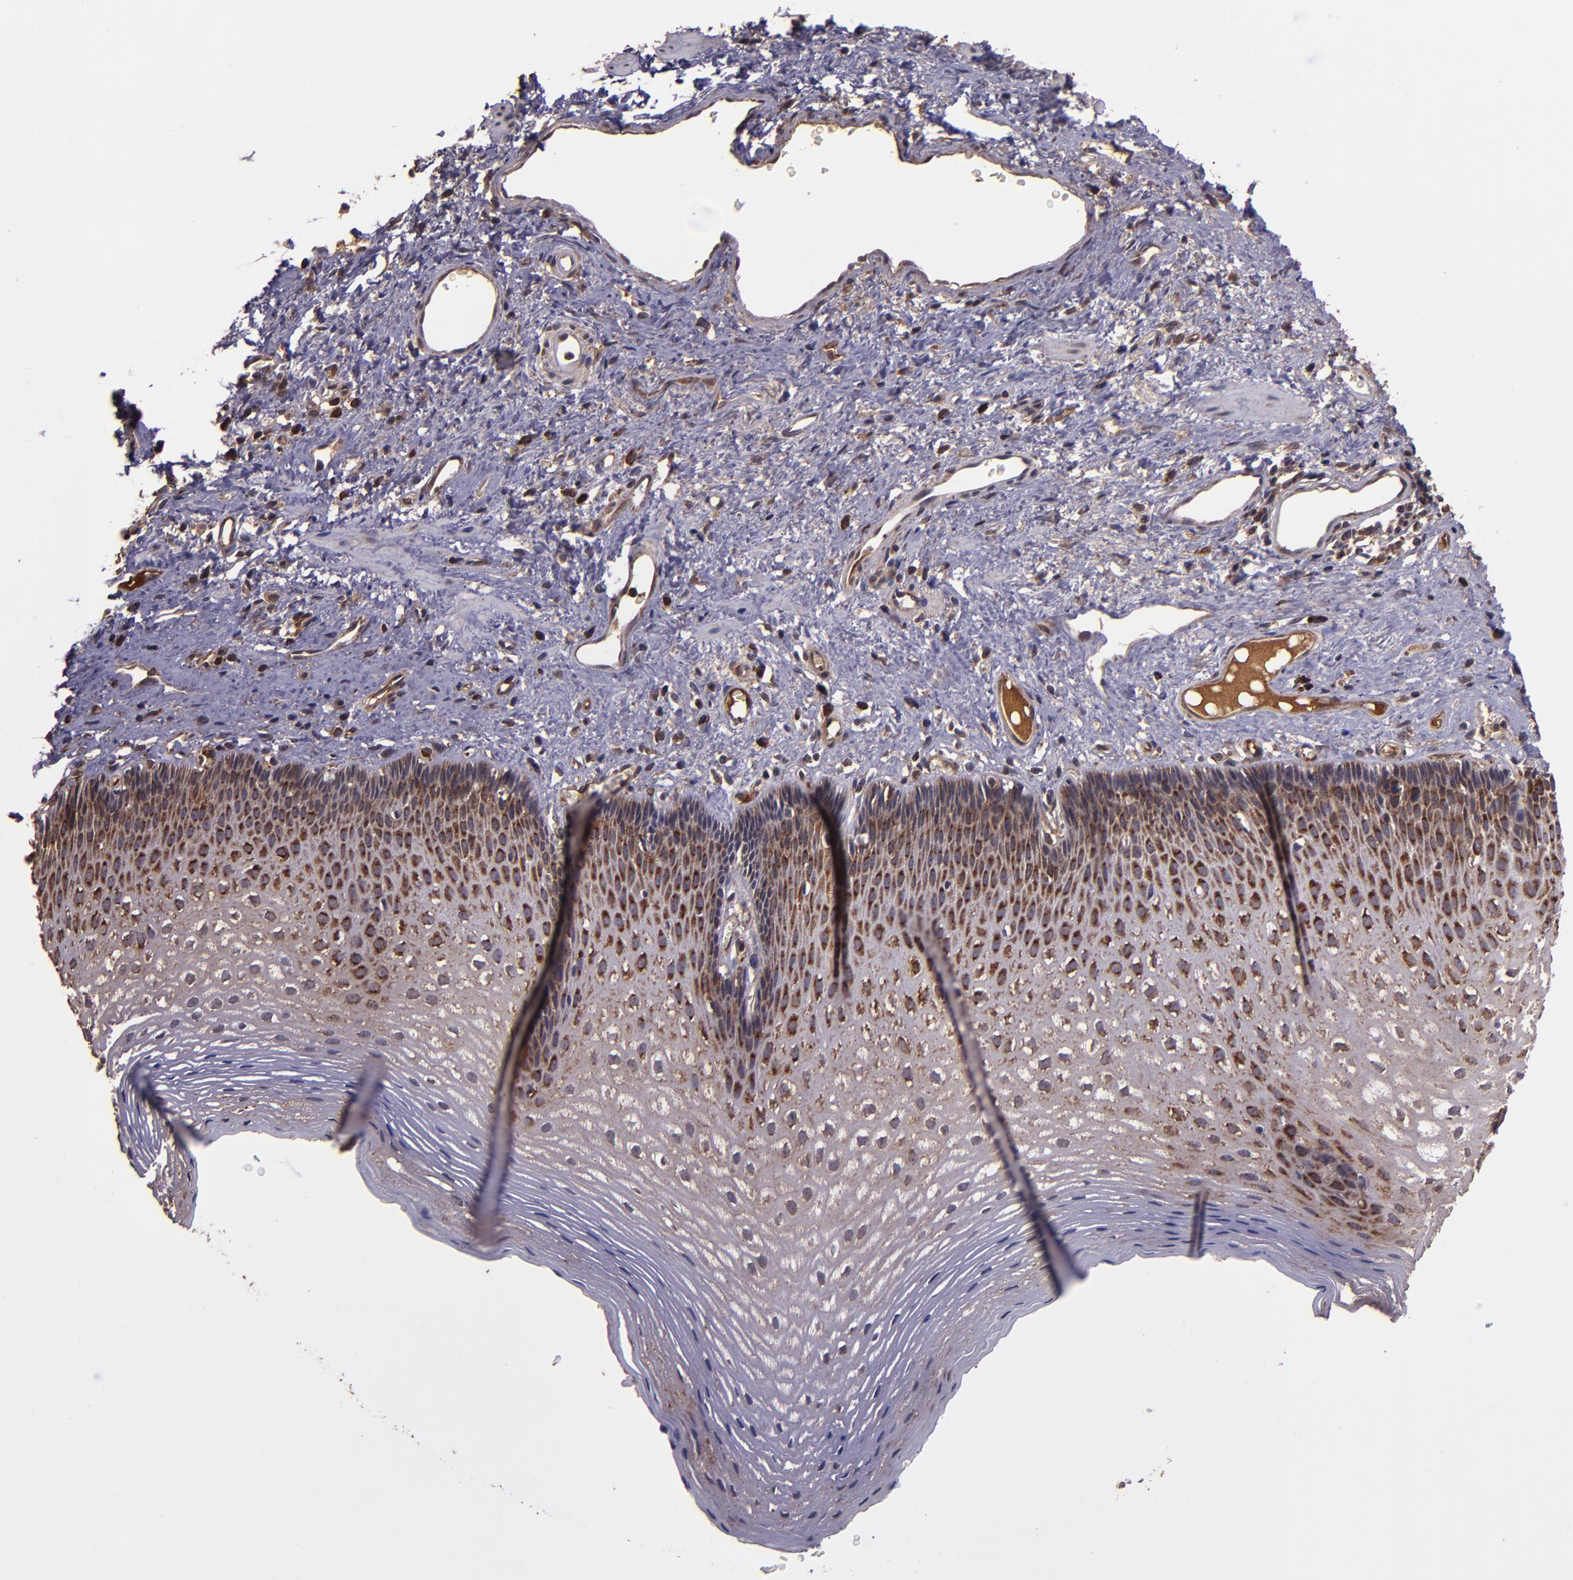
{"staining": {"intensity": "strong", "quantity": "25%-75%", "location": "cytoplasmic/membranous"}, "tissue": "esophagus", "cell_type": "Squamous epithelial cells", "image_type": "normal", "snomed": [{"axis": "morphology", "description": "Normal tissue, NOS"}, {"axis": "topography", "description": "Esophagus"}], "caption": "Immunohistochemistry (IHC) of normal esophagus displays high levels of strong cytoplasmic/membranous expression in approximately 25%-75% of squamous epithelial cells.", "gene": "USP51", "patient": {"sex": "female", "age": 70}}